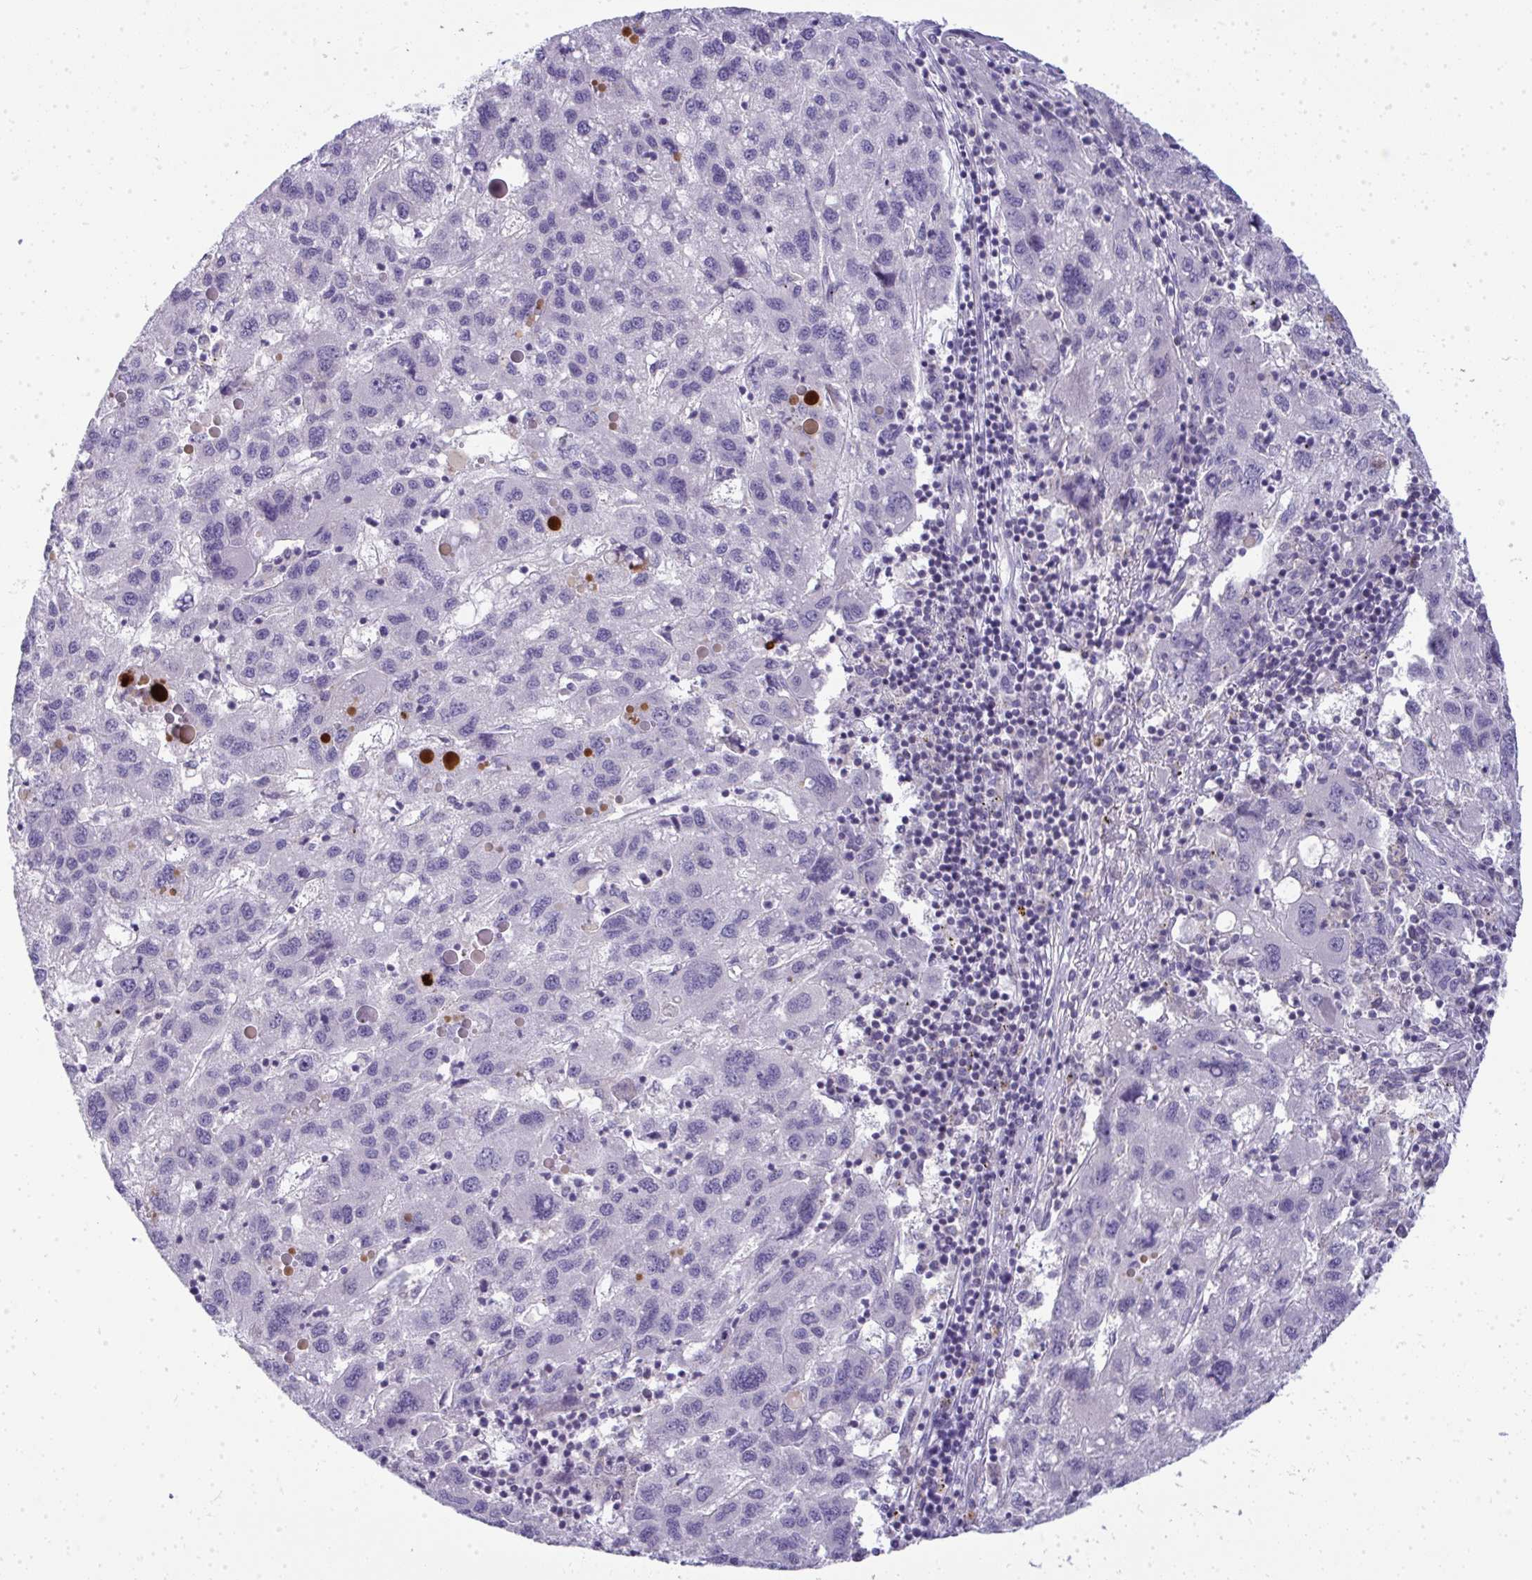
{"staining": {"intensity": "negative", "quantity": "none", "location": "none"}, "tissue": "liver cancer", "cell_type": "Tumor cells", "image_type": "cancer", "snomed": [{"axis": "morphology", "description": "Carcinoma, Hepatocellular, NOS"}, {"axis": "topography", "description": "Liver"}], "caption": "Immunohistochemical staining of liver cancer (hepatocellular carcinoma) shows no significant positivity in tumor cells.", "gene": "VPS4B", "patient": {"sex": "female", "age": 77}}